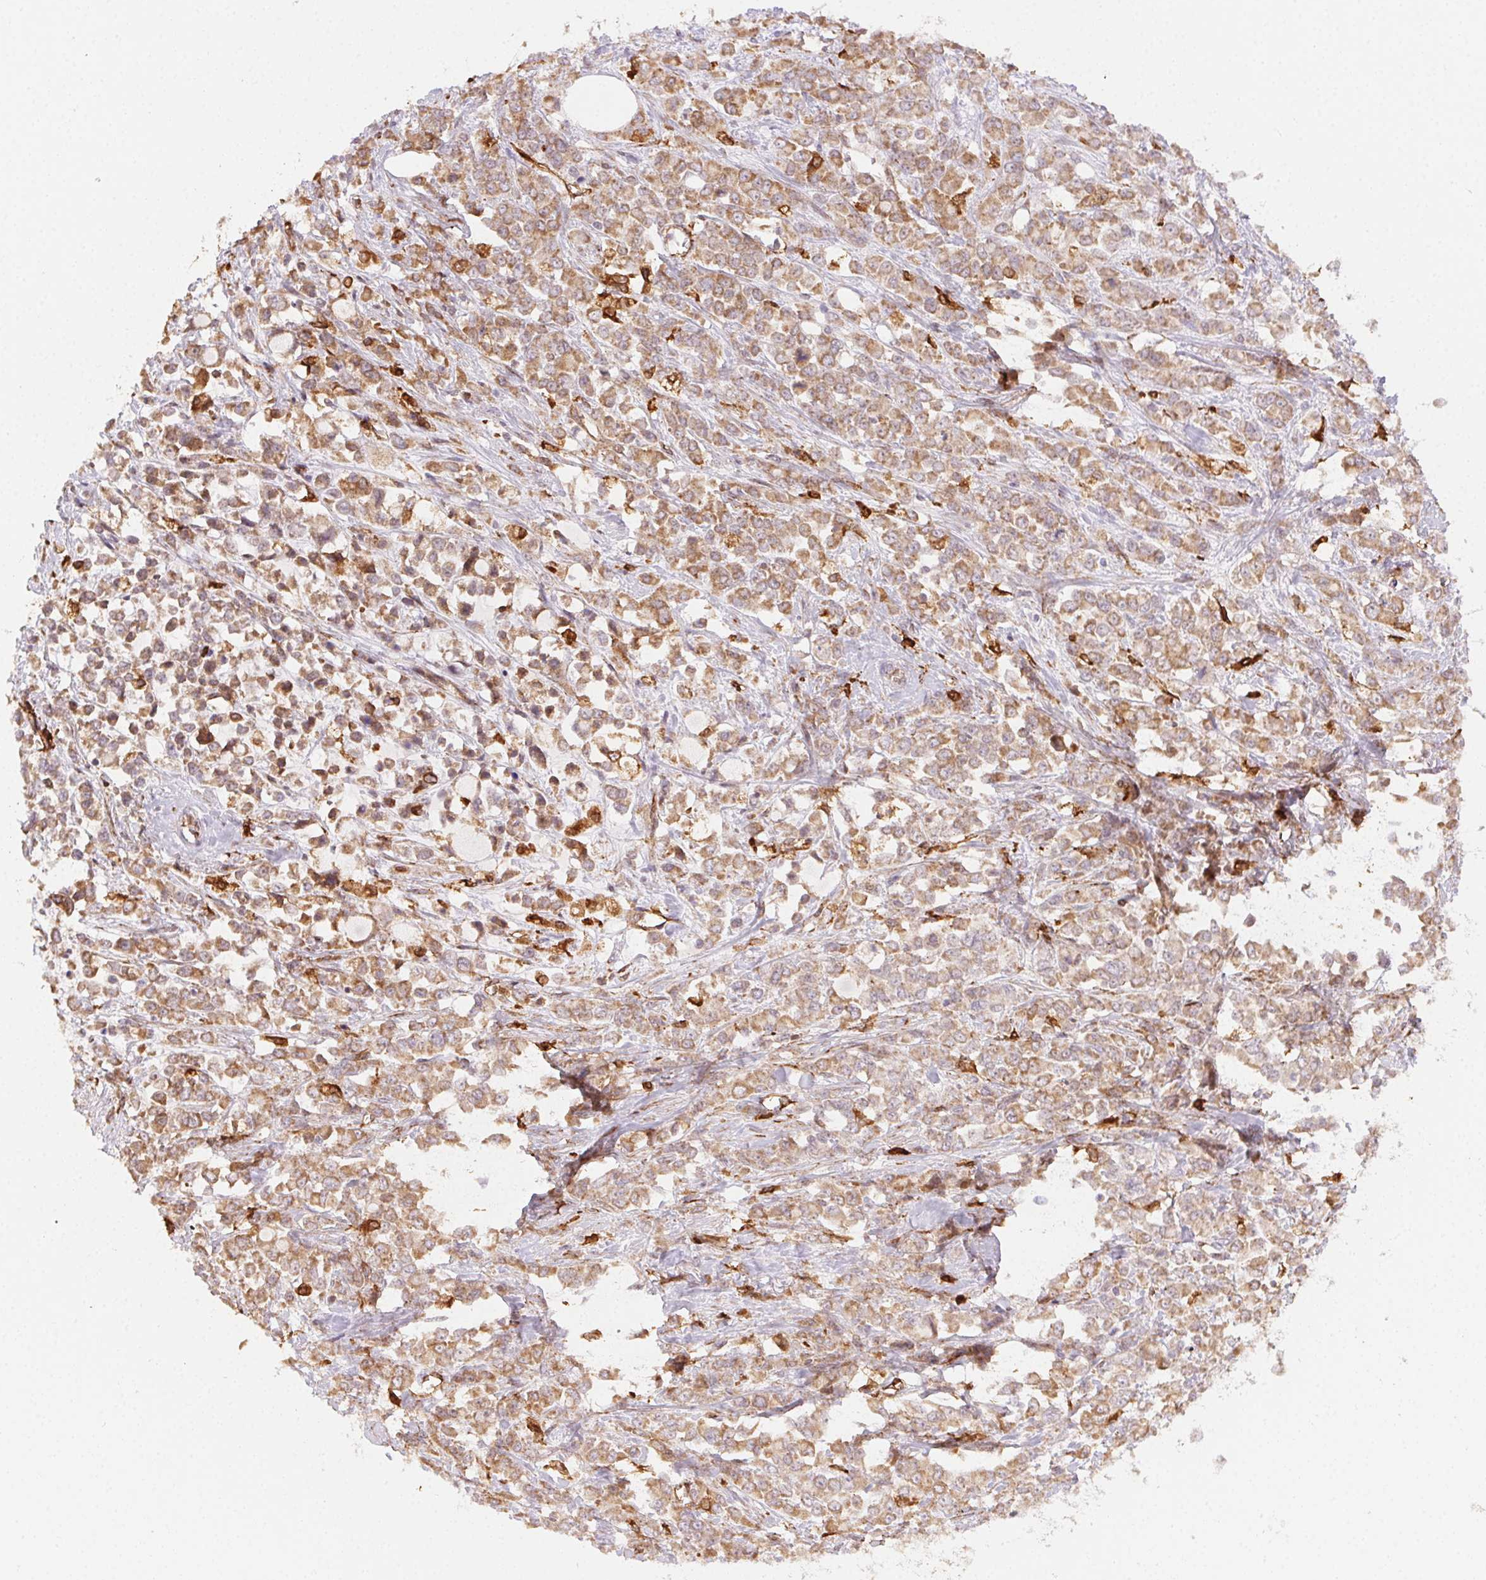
{"staining": {"intensity": "moderate", "quantity": ">75%", "location": "cytoplasmic/membranous"}, "tissue": "stomach cancer", "cell_type": "Tumor cells", "image_type": "cancer", "snomed": [{"axis": "morphology", "description": "Adenocarcinoma, NOS"}, {"axis": "topography", "description": "Stomach"}], "caption": "Protein expression by IHC displays moderate cytoplasmic/membranous expression in approximately >75% of tumor cells in adenocarcinoma (stomach). The staining is performed using DAB brown chromogen to label protein expression. The nuclei are counter-stained blue using hematoxylin.", "gene": "RNASET2", "patient": {"sex": "female", "age": 76}}